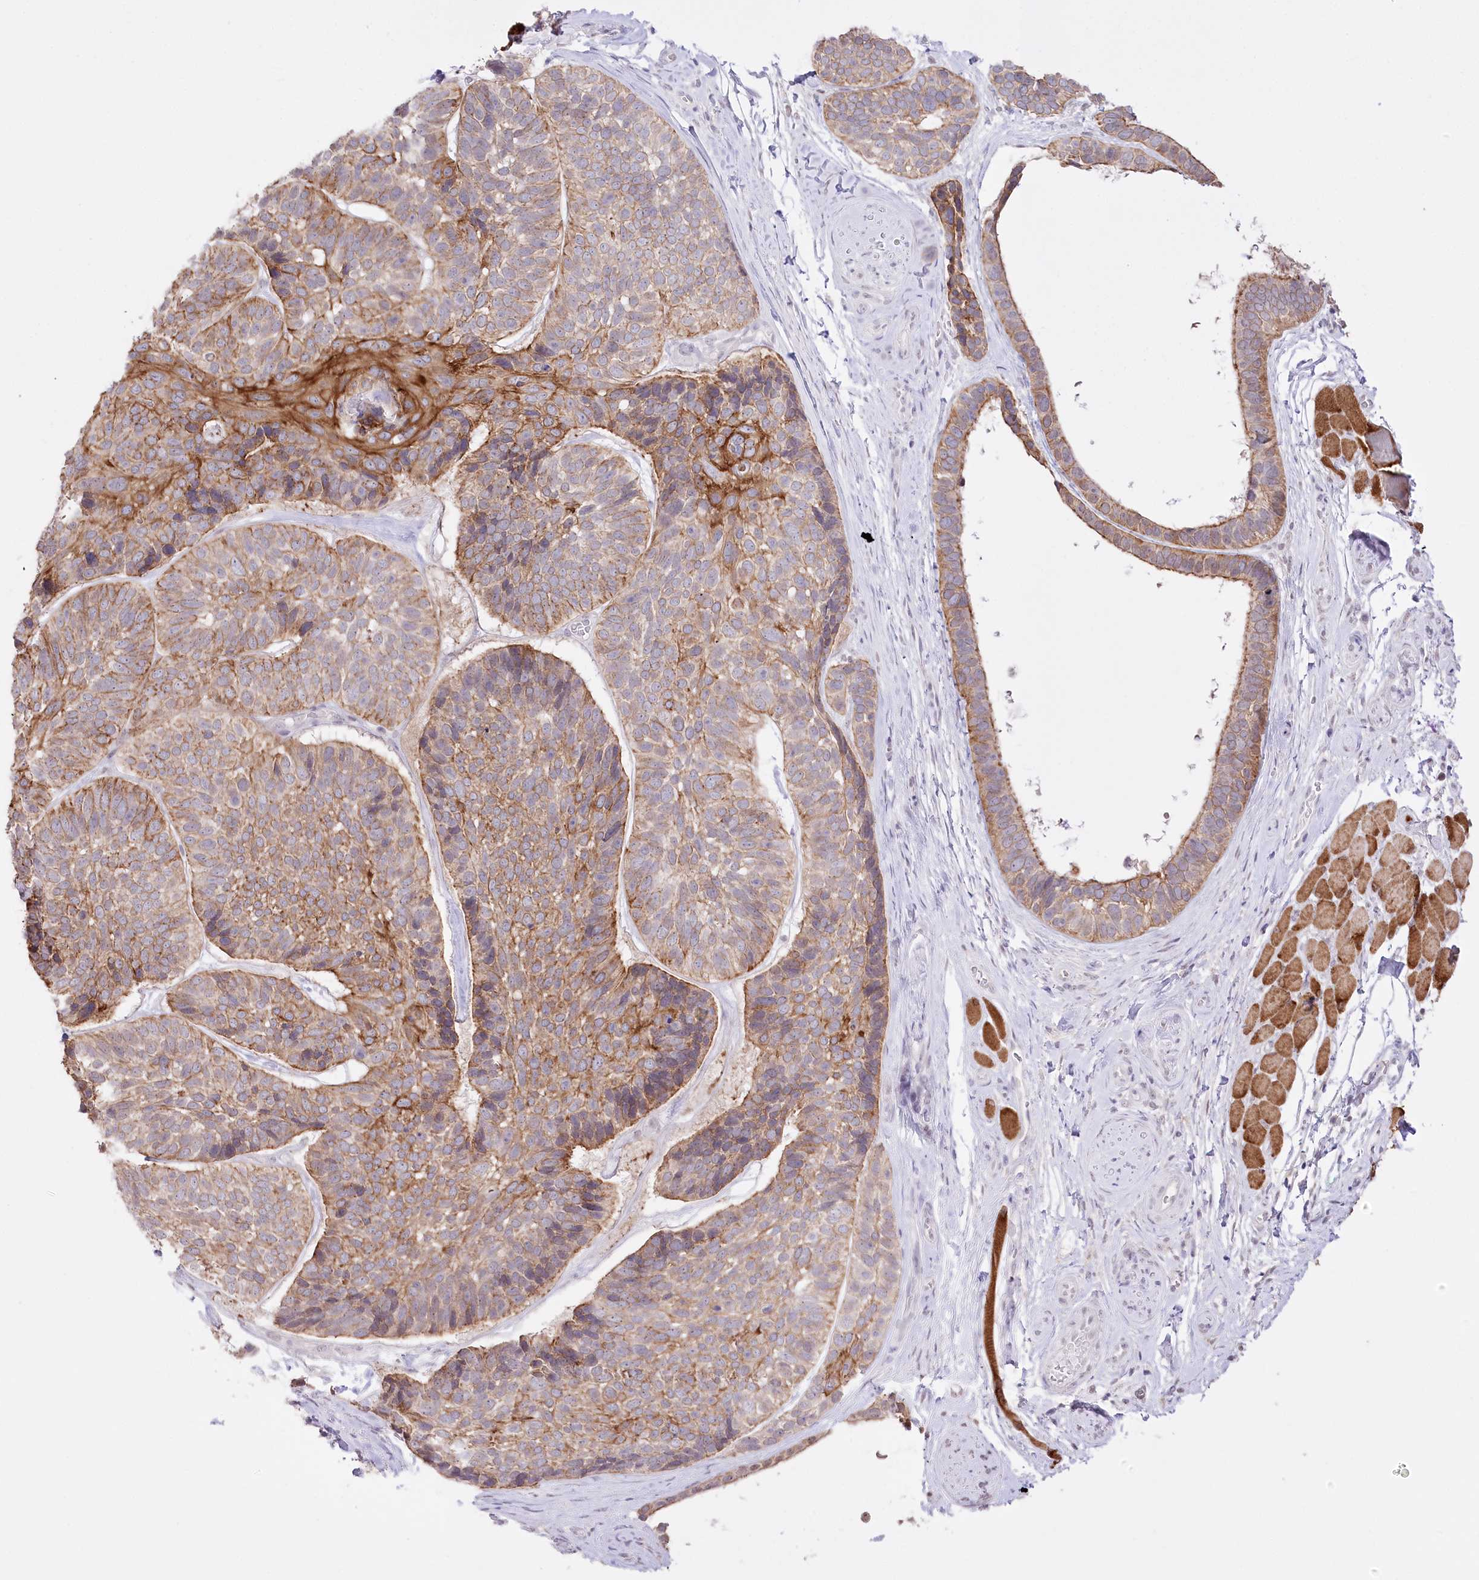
{"staining": {"intensity": "moderate", "quantity": ">75%", "location": "cytoplasmic/membranous"}, "tissue": "skin cancer", "cell_type": "Tumor cells", "image_type": "cancer", "snomed": [{"axis": "morphology", "description": "Basal cell carcinoma"}, {"axis": "topography", "description": "Skin"}], "caption": "Immunohistochemical staining of human skin cancer (basal cell carcinoma) demonstrates medium levels of moderate cytoplasmic/membranous expression in approximately >75% of tumor cells.", "gene": "SLC39A10", "patient": {"sex": "male", "age": 62}}